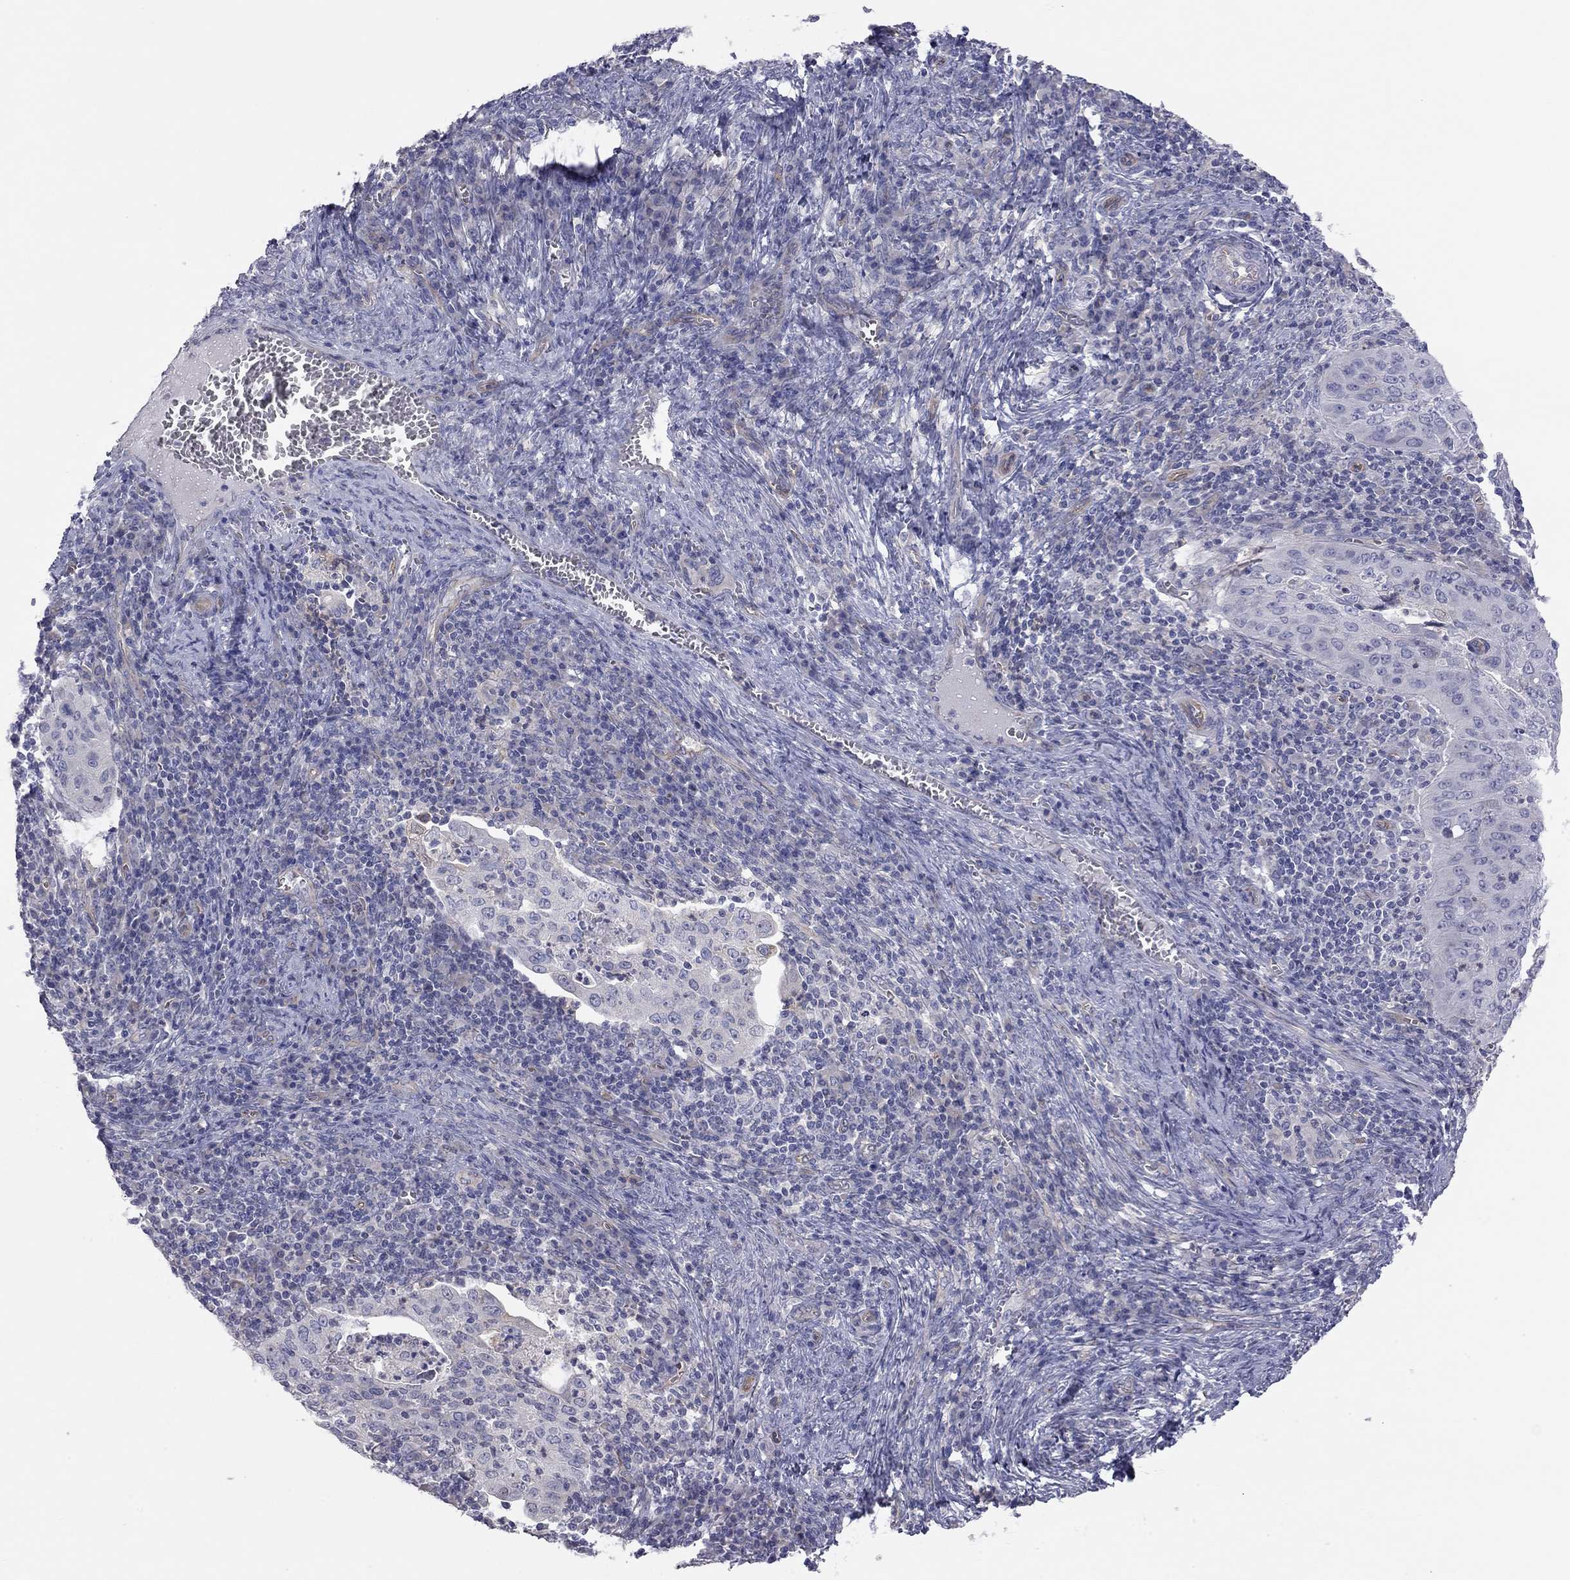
{"staining": {"intensity": "negative", "quantity": "none", "location": "none"}, "tissue": "cervical cancer", "cell_type": "Tumor cells", "image_type": "cancer", "snomed": [{"axis": "morphology", "description": "Squamous cell carcinoma, NOS"}, {"axis": "topography", "description": "Cervix"}], "caption": "This is a micrograph of IHC staining of cervical squamous cell carcinoma, which shows no positivity in tumor cells. (Brightfield microscopy of DAB immunohistochemistry at high magnification).", "gene": "GPRC5B", "patient": {"sex": "female", "age": 39}}